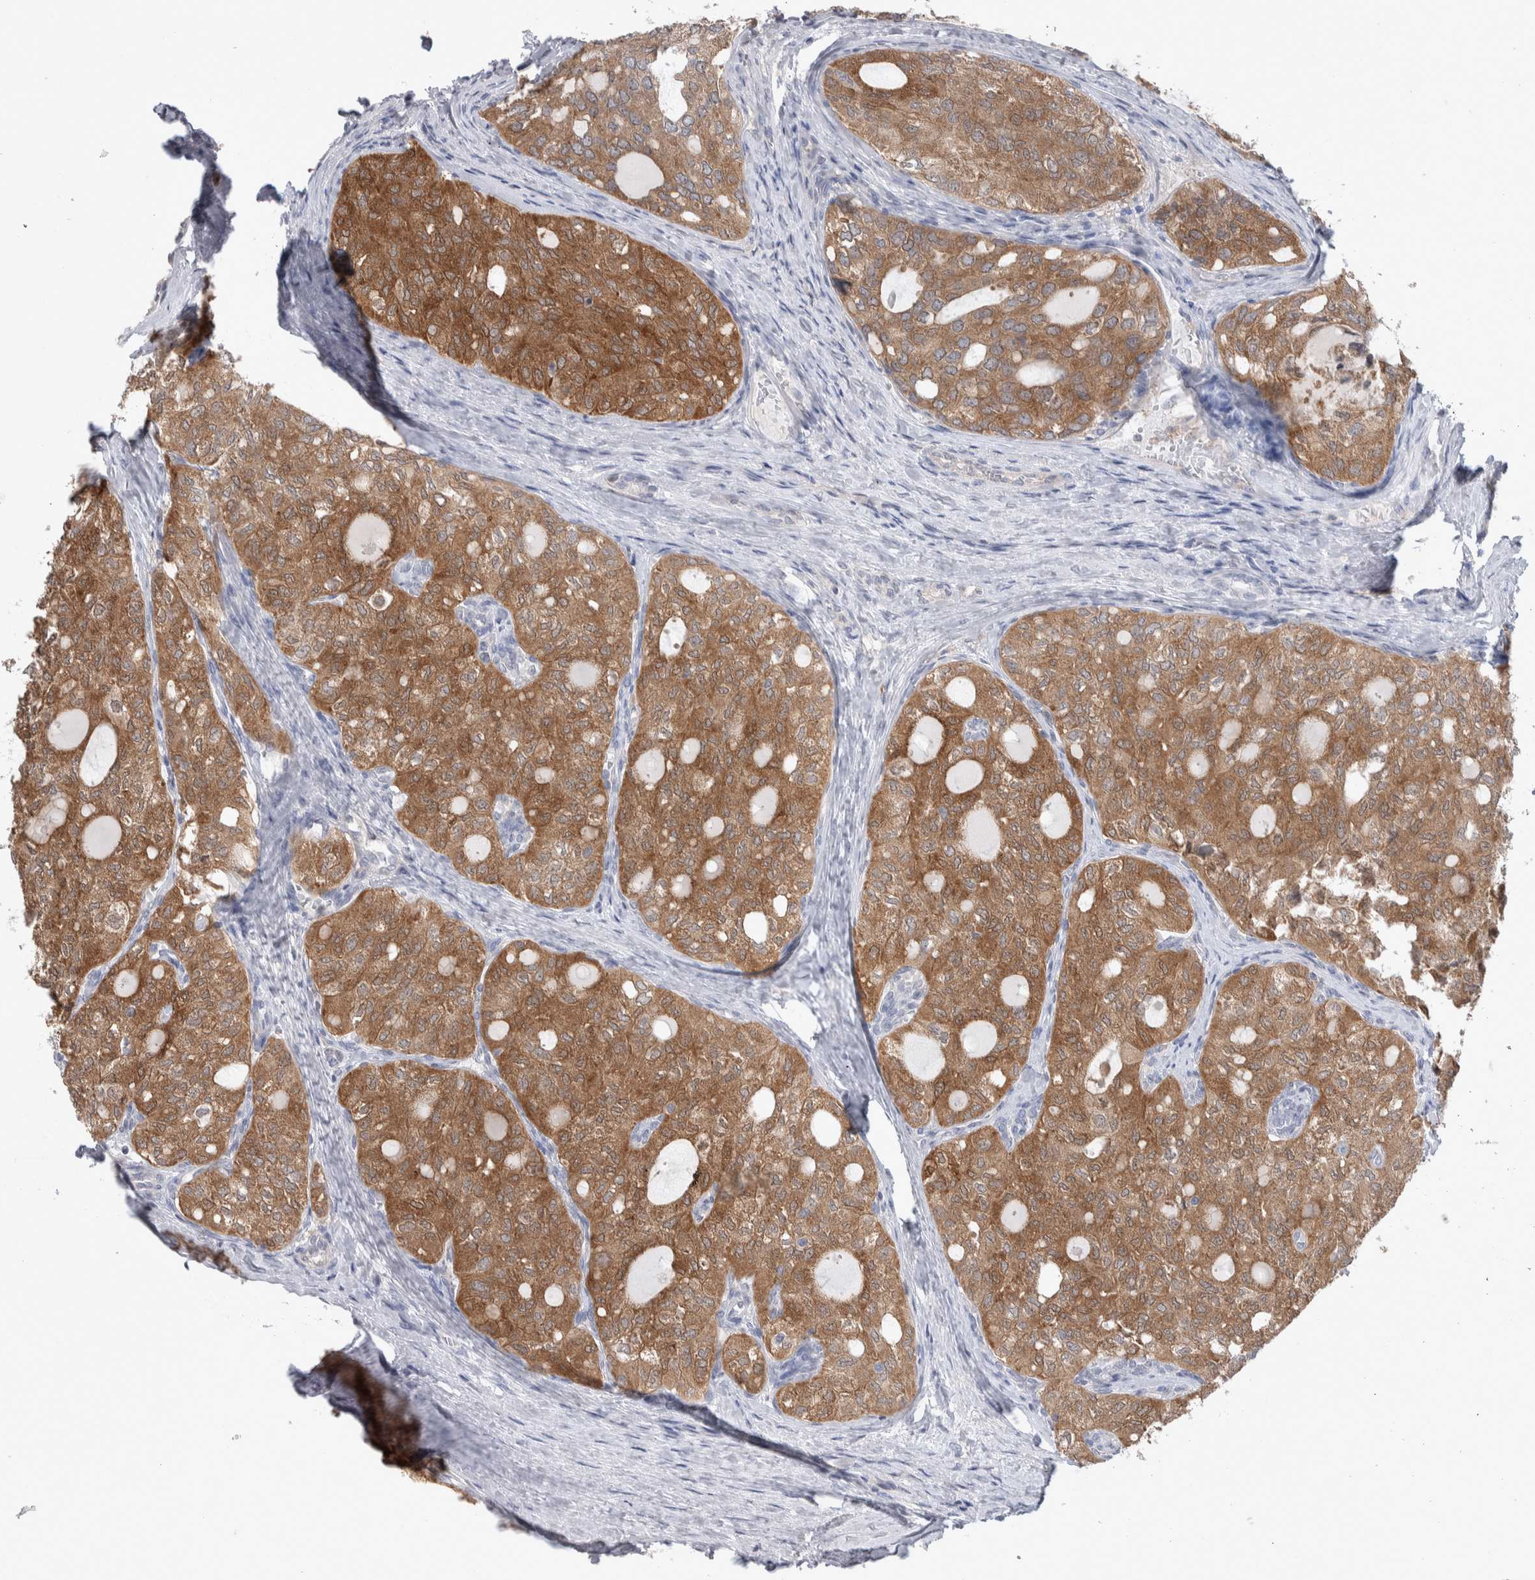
{"staining": {"intensity": "moderate", "quantity": ">75%", "location": "cytoplasmic/membranous"}, "tissue": "thyroid cancer", "cell_type": "Tumor cells", "image_type": "cancer", "snomed": [{"axis": "morphology", "description": "Follicular adenoma carcinoma, NOS"}, {"axis": "topography", "description": "Thyroid gland"}], "caption": "Thyroid cancer tissue displays moderate cytoplasmic/membranous positivity in approximately >75% of tumor cells, visualized by immunohistochemistry.", "gene": "HTATIP2", "patient": {"sex": "male", "age": 75}}